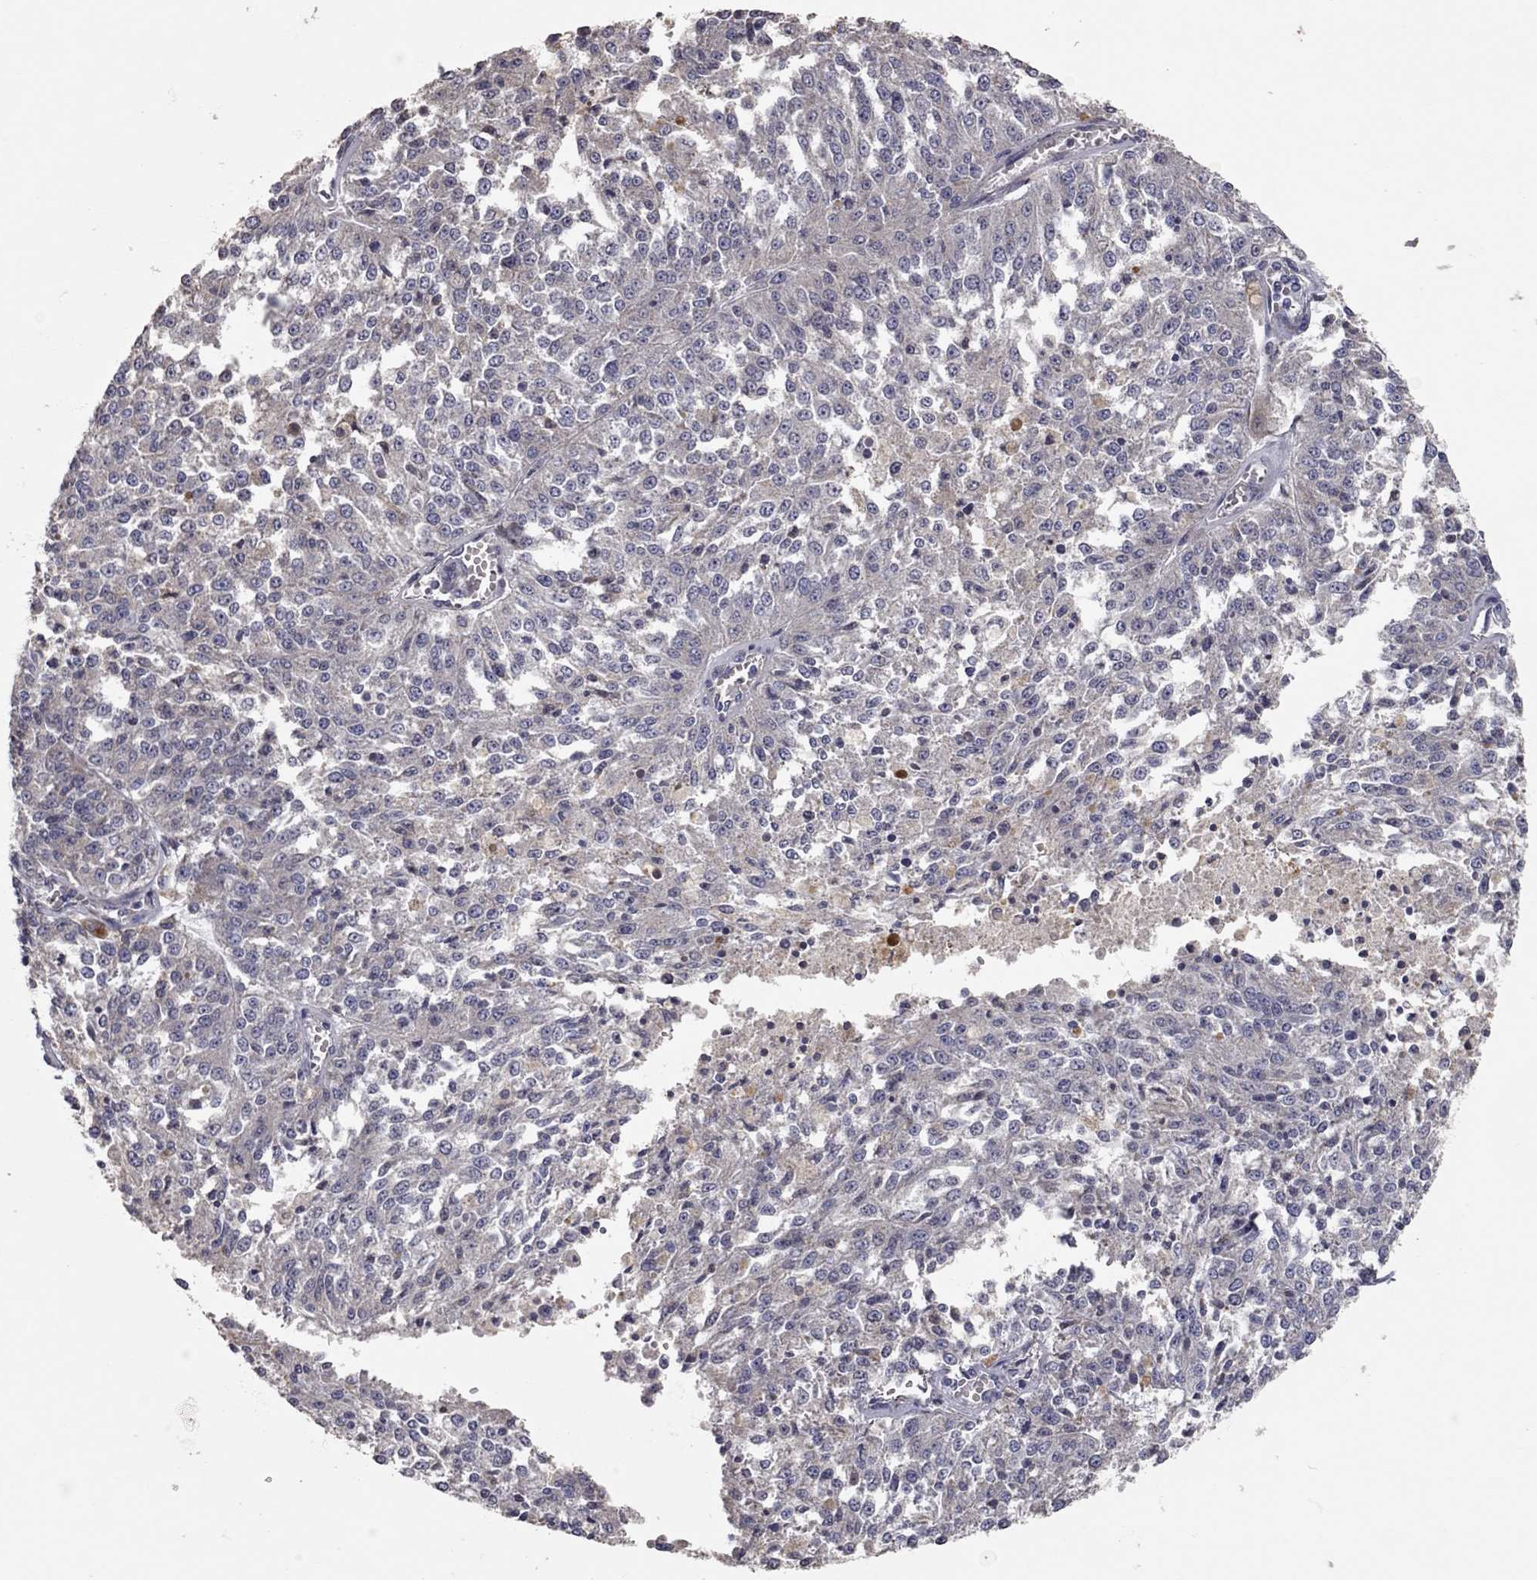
{"staining": {"intensity": "negative", "quantity": "none", "location": "none"}, "tissue": "melanoma", "cell_type": "Tumor cells", "image_type": "cancer", "snomed": [{"axis": "morphology", "description": "Malignant melanoma, Metastatic site"}, {"axis": "topography", "description": "Lymph node"}], "caption": "The photomicrograph exhibits no significant expression in tumor cells of malignant melanoma (metastatic site).", "gene": "XAGE2", "patient": {"sex": "female", "age": 64}}